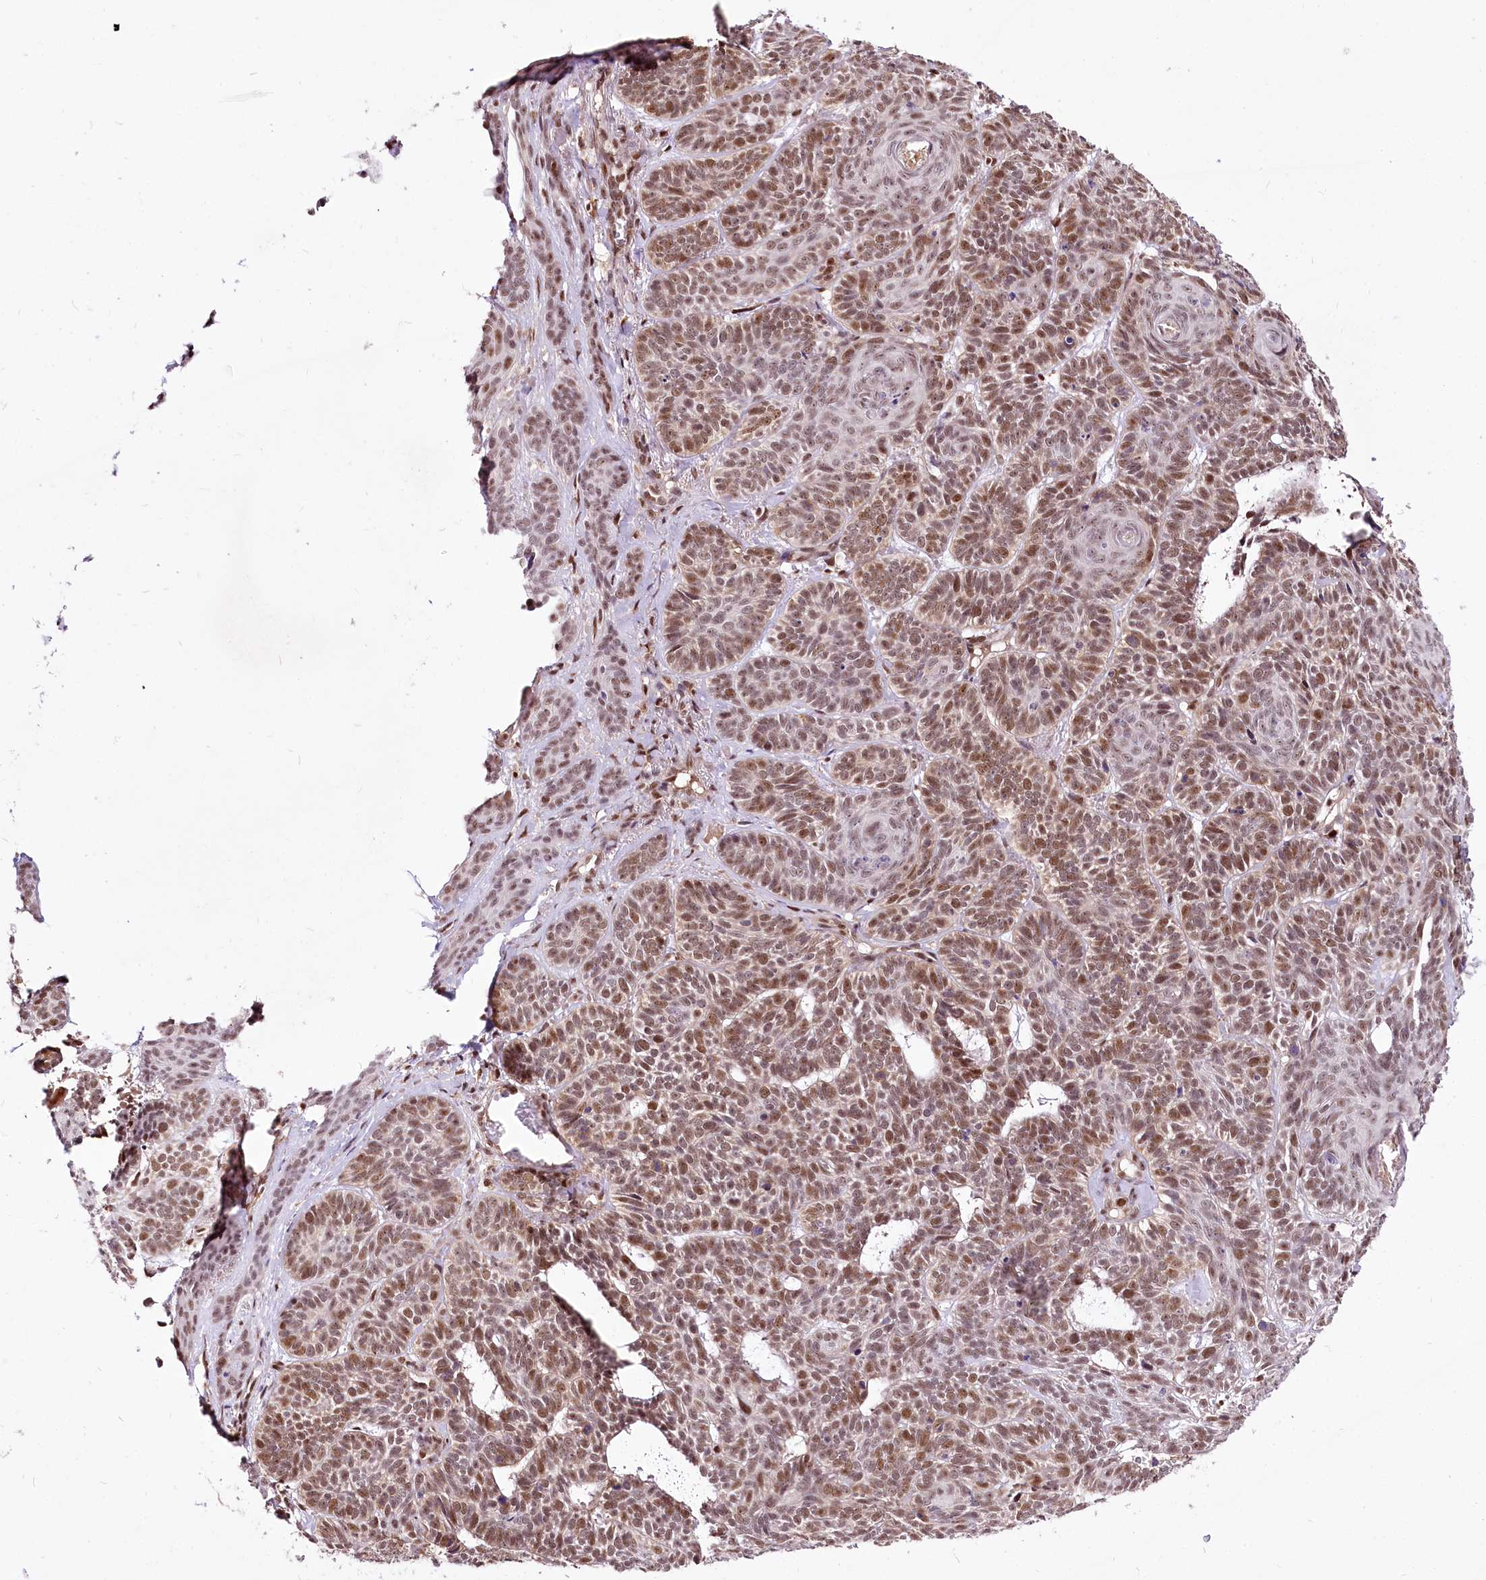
{"staining": {"intensity": "moderate", "quantity": ">75%", "location": "nuclear"}, "tissue": "skin cancer", "cell_type": "Tumor cells", "image_type": "cancer", "snomed": [{"axis": "morphology", "description": "Basal cell carcinoma"}, {"axis": "topography", "description": "Skin"}], "caption": "Immunohistochemistry (IHC) photomicrograph of skin basal cell carcinoma stained for a protein (brown), which shows medium levels of moderate nuclear staining in approximately >75% of tumor cells.", "gene": "POLA2", "patient": {"sex": "male", "age": 85}}